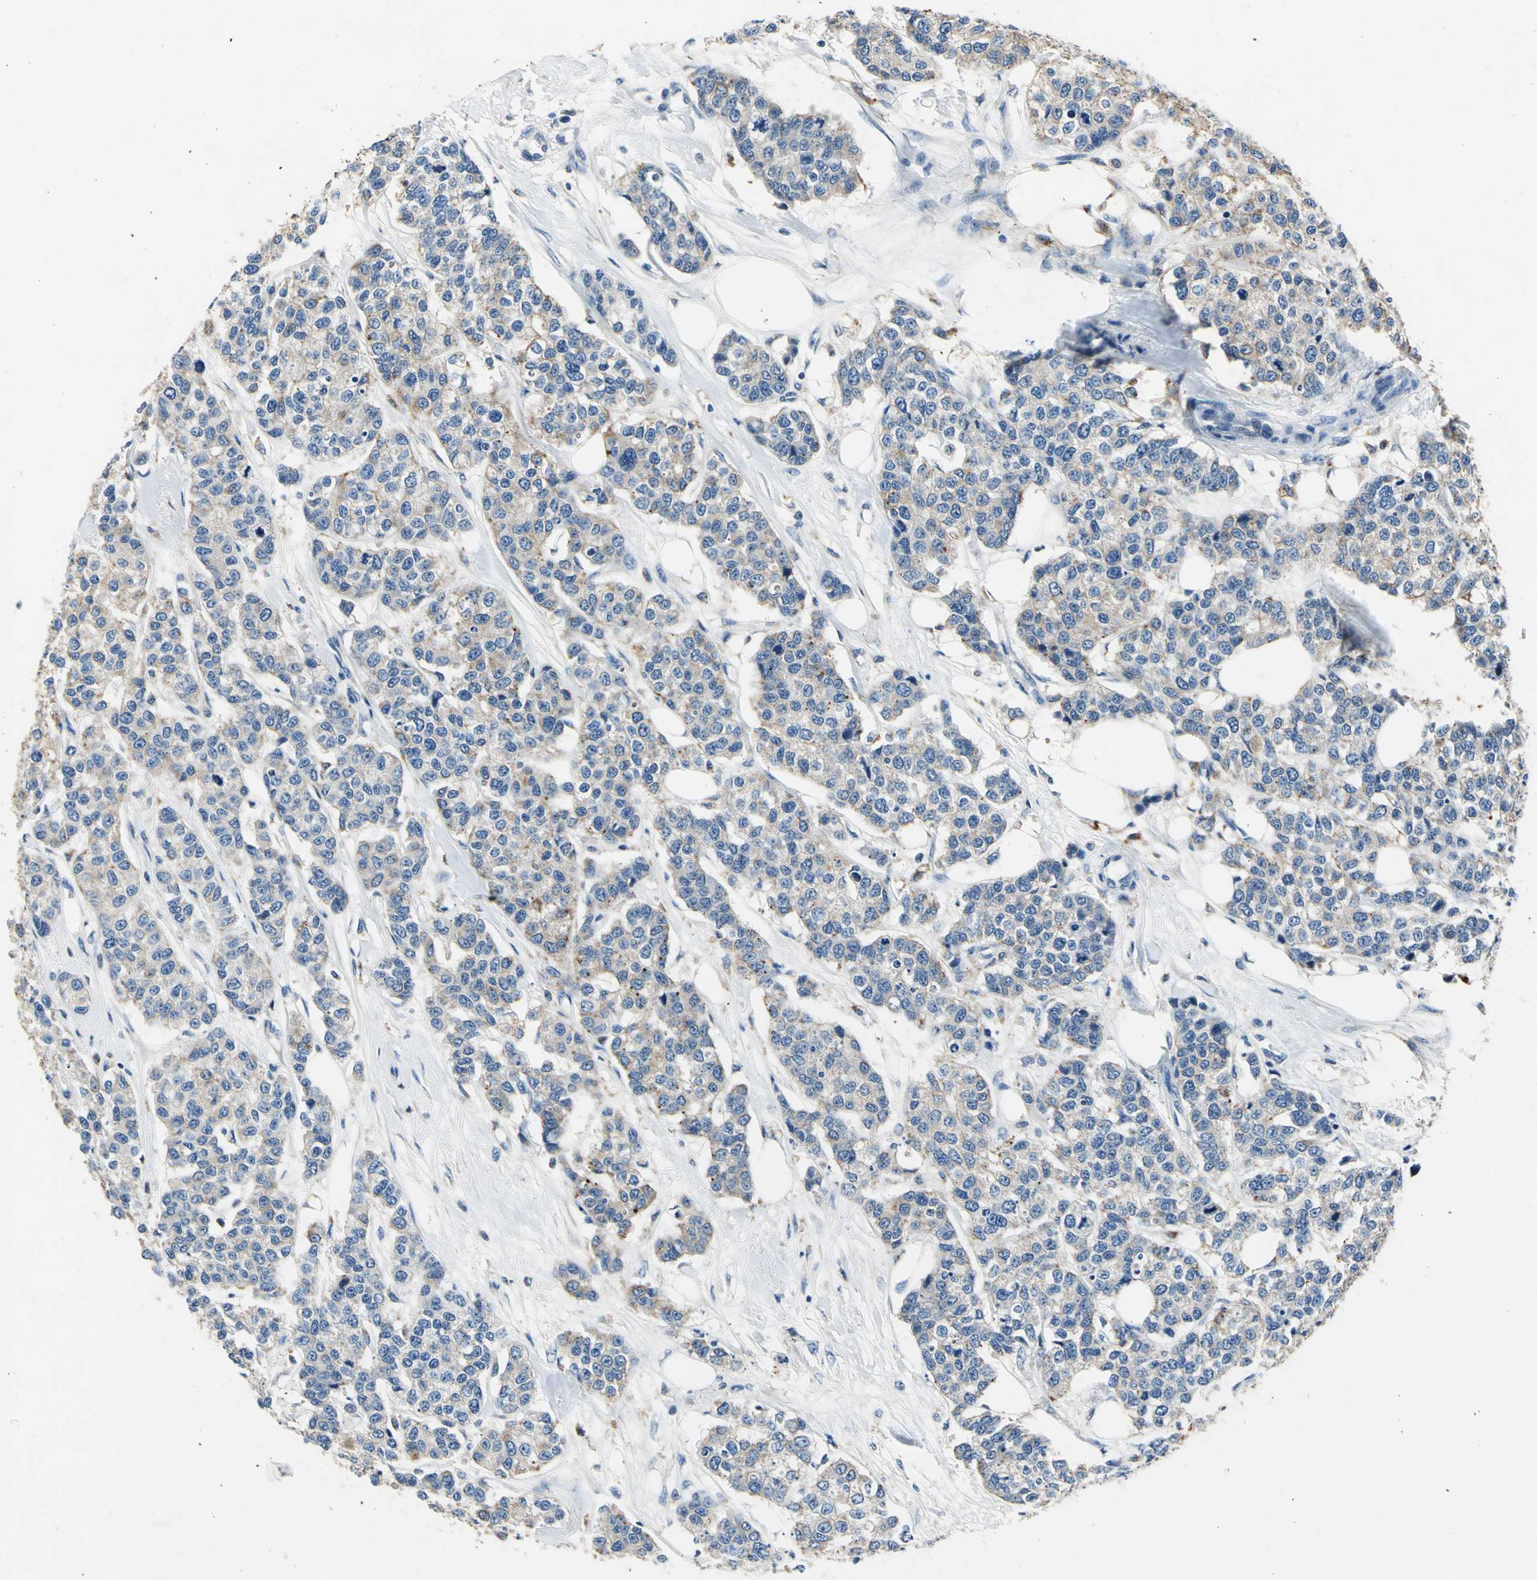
{"staining": {"intensity": "weak", "quantity": ">75%", "location": "cytoplasmic/membranous"}, "tissue": "breast cancer", "cell_type": "Tumor cells", "image_type": "cancer", "snomed": [{"axis": "morphology", "description": "Duct carcinoma"}, {"axis": "topography", "description": "Breast"}], "caption": "A brown stain shows weak cytoplasmic/membranous positivity of a protein in breast cancer tumor cells. (DAB IHC, brown staining for protein, blue staining for nuclei).", "gene": "RASD2", "patient": {"sex": "female", "age": 51}}